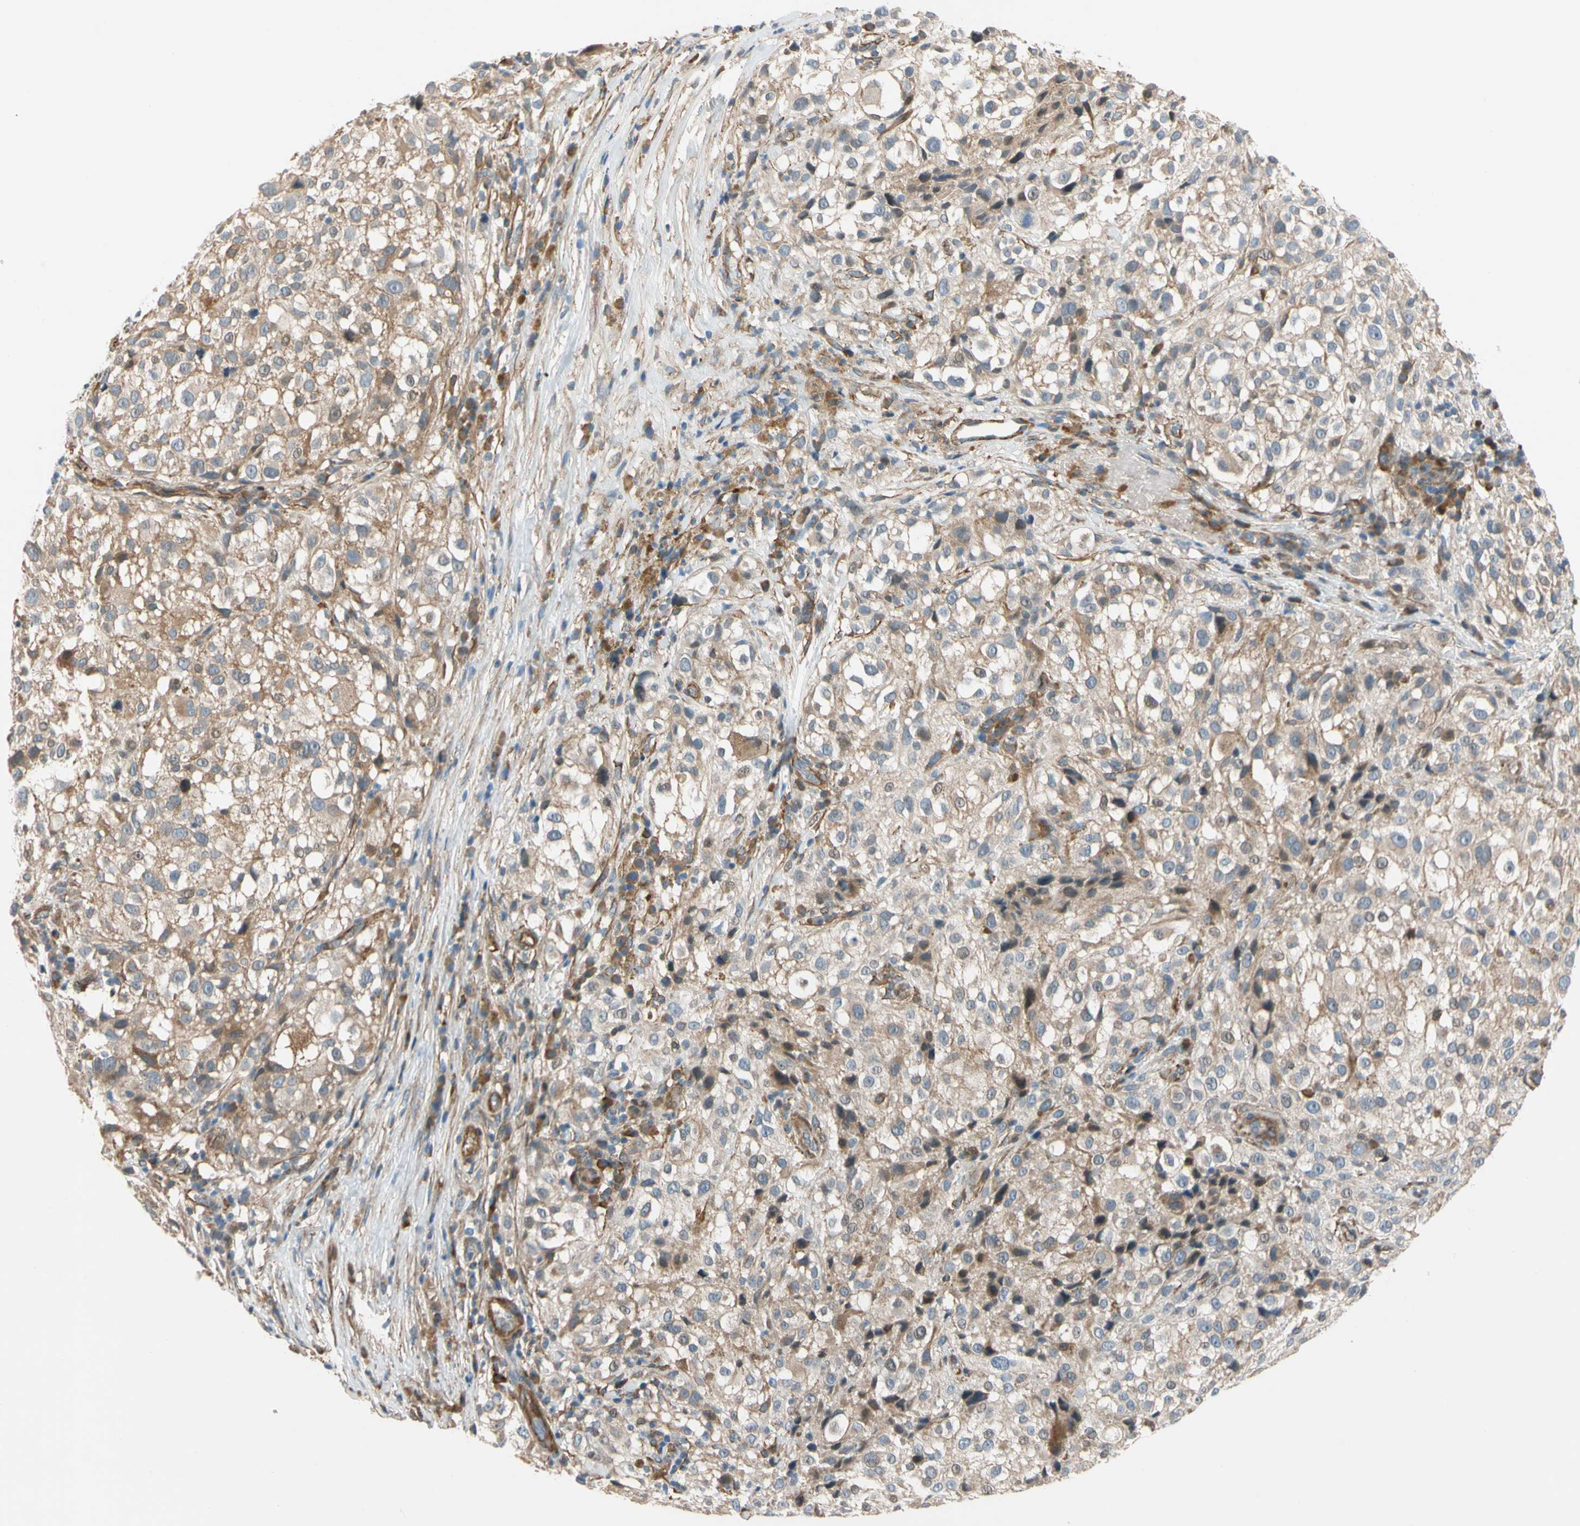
{"staining": {"intensity": "weak", "quantity": ">75%", "location": "cytoplasmic/membranous"}, "tissue": "melanoma", "cell_type": "Tumor cells", "image_type": "cancer", "snomed": [{"axis": "morphology", "description": "Necrosis, NOS"}, {"axis": "morphology", "description": "Malignant melanoma, NOS"}, {"axis": "topography", "description": "Skin"}], "caption": "Melanoma stained with a protein marker shows weak staining in tumor cells.", "gene": "LIMK2", "patient": {"sex": "female", "age": 87}}